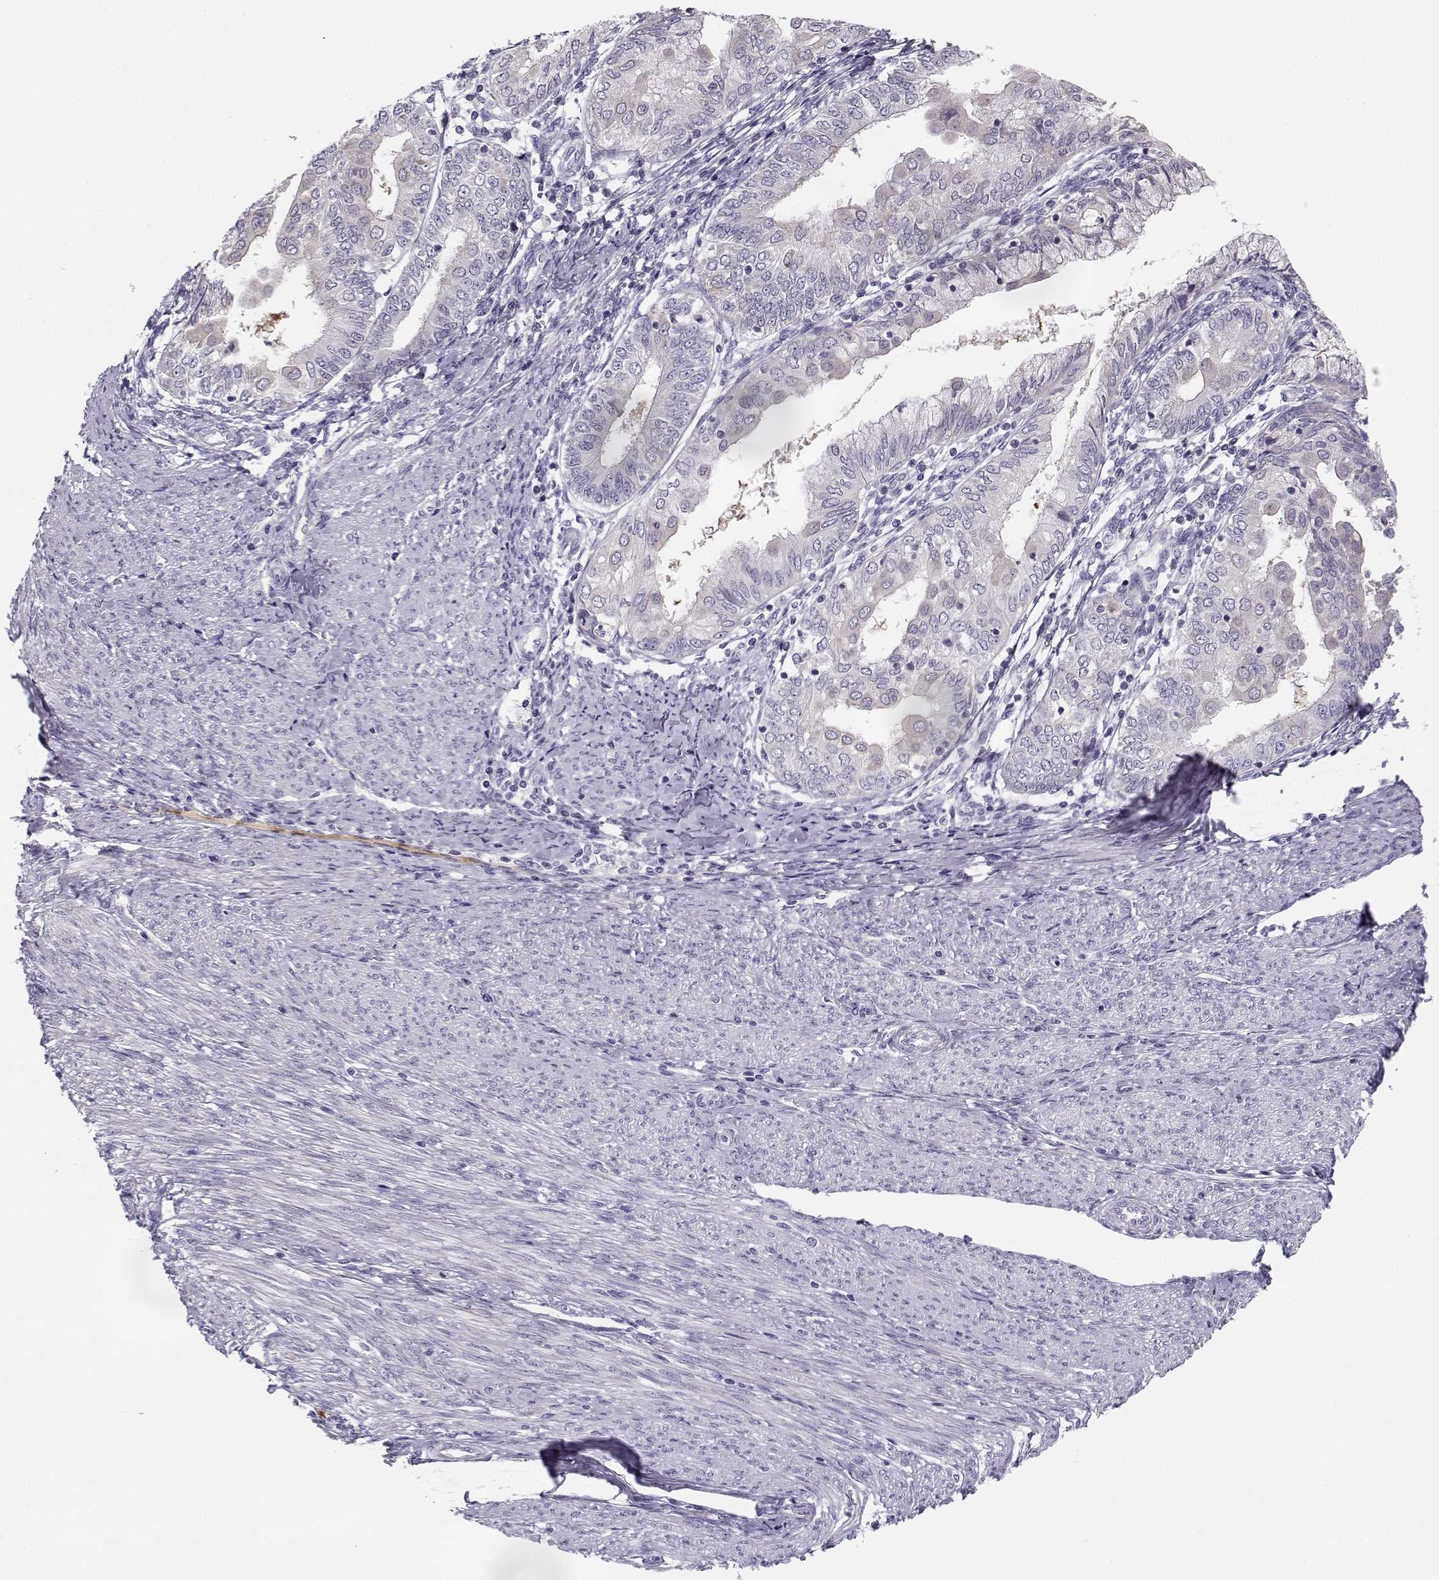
{"staining": {"intensity": "negative", "quantity": "none", "location": "none"}, "tissue": "endometrial cancer", "cell_type": "Tumor cells", "image_type": "cancer", "snomed": [{"axis": "morphology", "description": "Adenocarcinoma, NOS"}, {"axis": "topography", "description": "Endometrium"}], "caption": "Endometrial cancer stained for a protein using IHC reveals no positivity tumor cells.", "gene": "DDX25", "patient": {"sex": "female", "age": 68}}